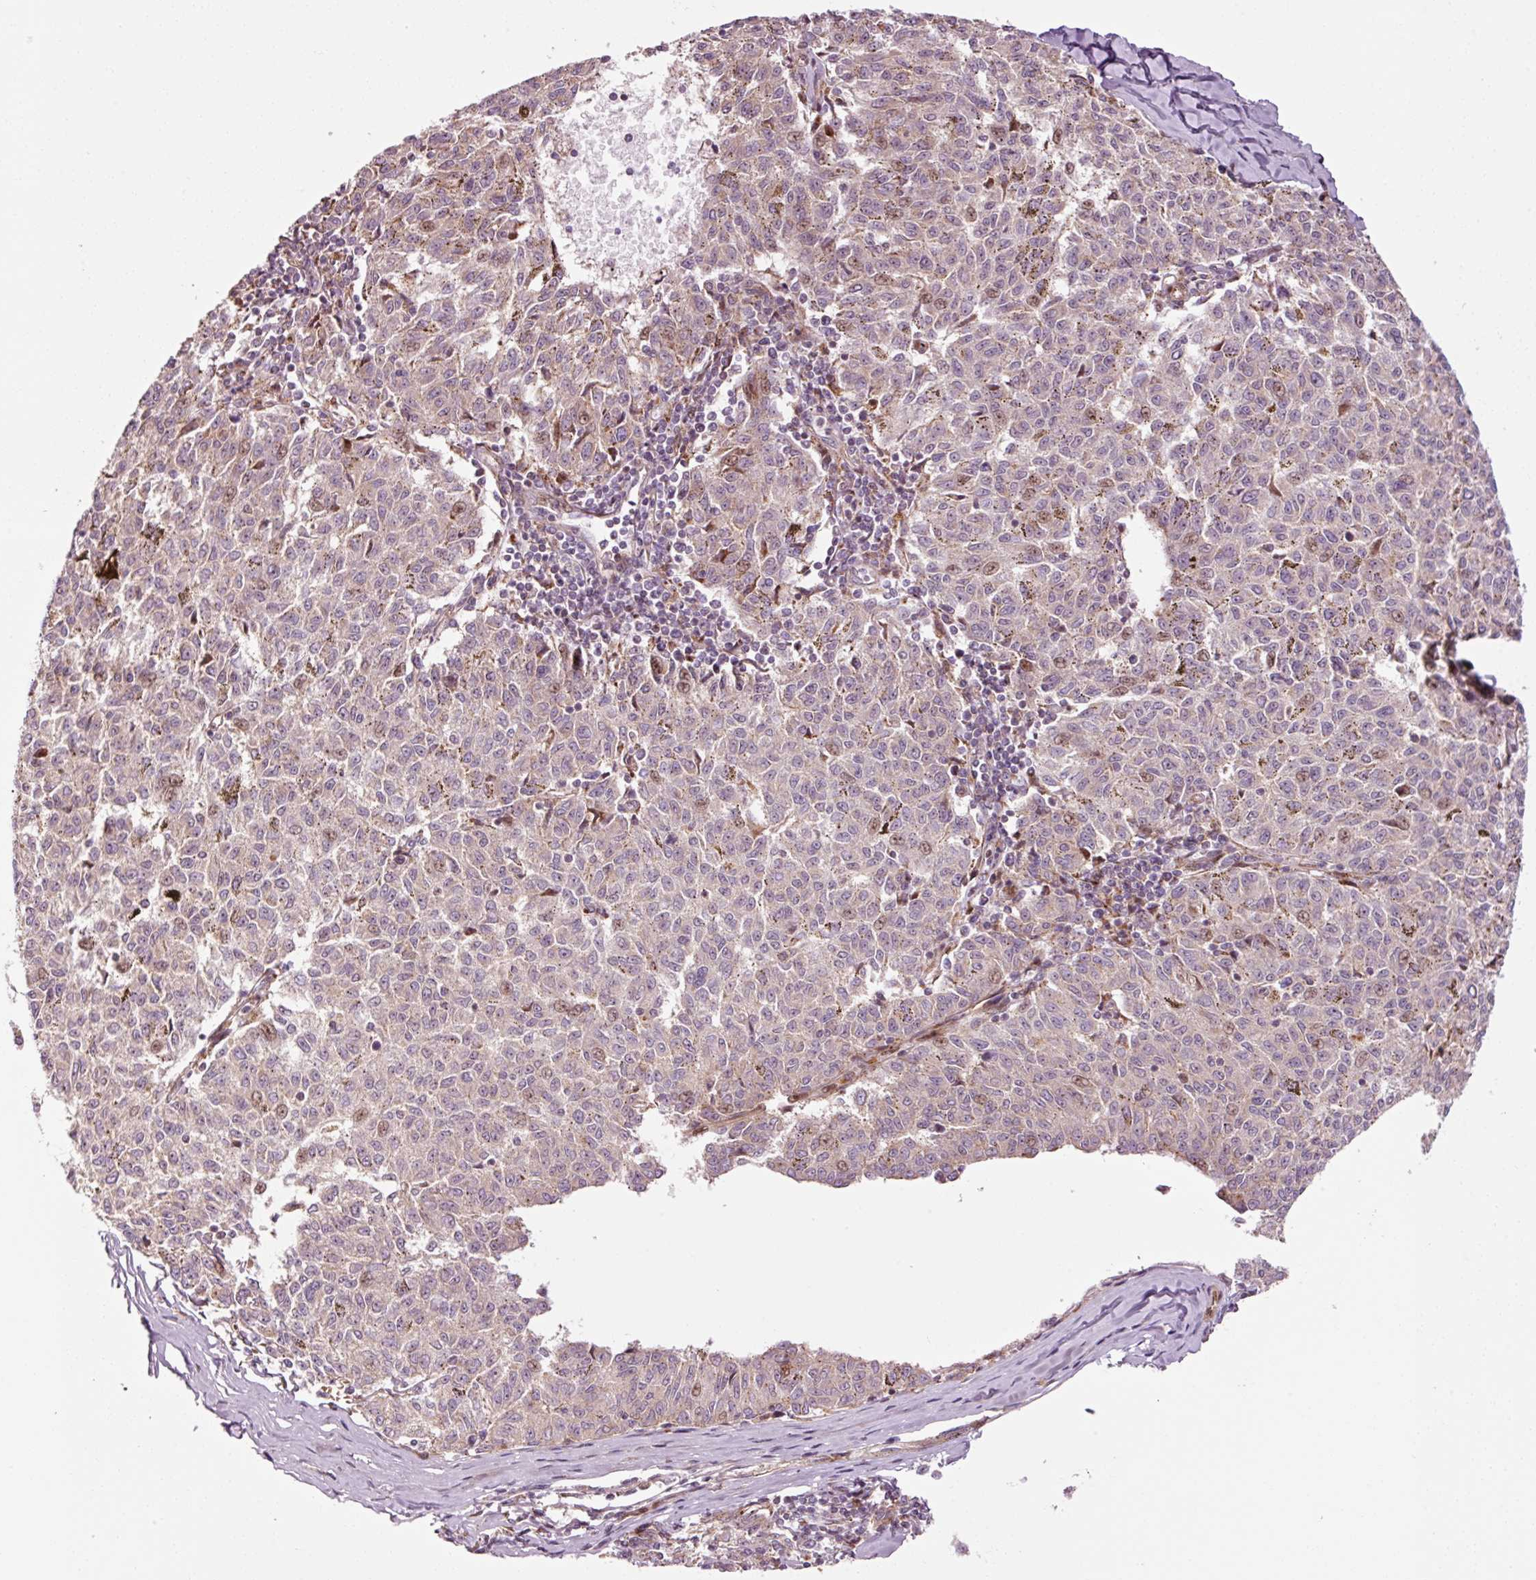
{"staining": {"intensity": "weak", "quantity": "<25%", "location": "nuclear"}, "tissue": "melanoma", "cell_type": "Tumor cells", "image_type": "cancer", "snomed": [{"axis": "morphology", "description": "Malignant melanoma, NOS"}, {"axis": "topography", "description": "Skin"}], "caption": "Immunohistochemical staining of human malignant melanoma displays no significant staining in tumor cells. Brightfield microscopy of immunohistochemistry (IHC) stained with DAB (3,3'-diaminobenzidine) (brown) and hematoxylin (blue), captured at high magnification.", "gene": "ANKRD20A1", "patient": {"sex": "female", "age": 72}}